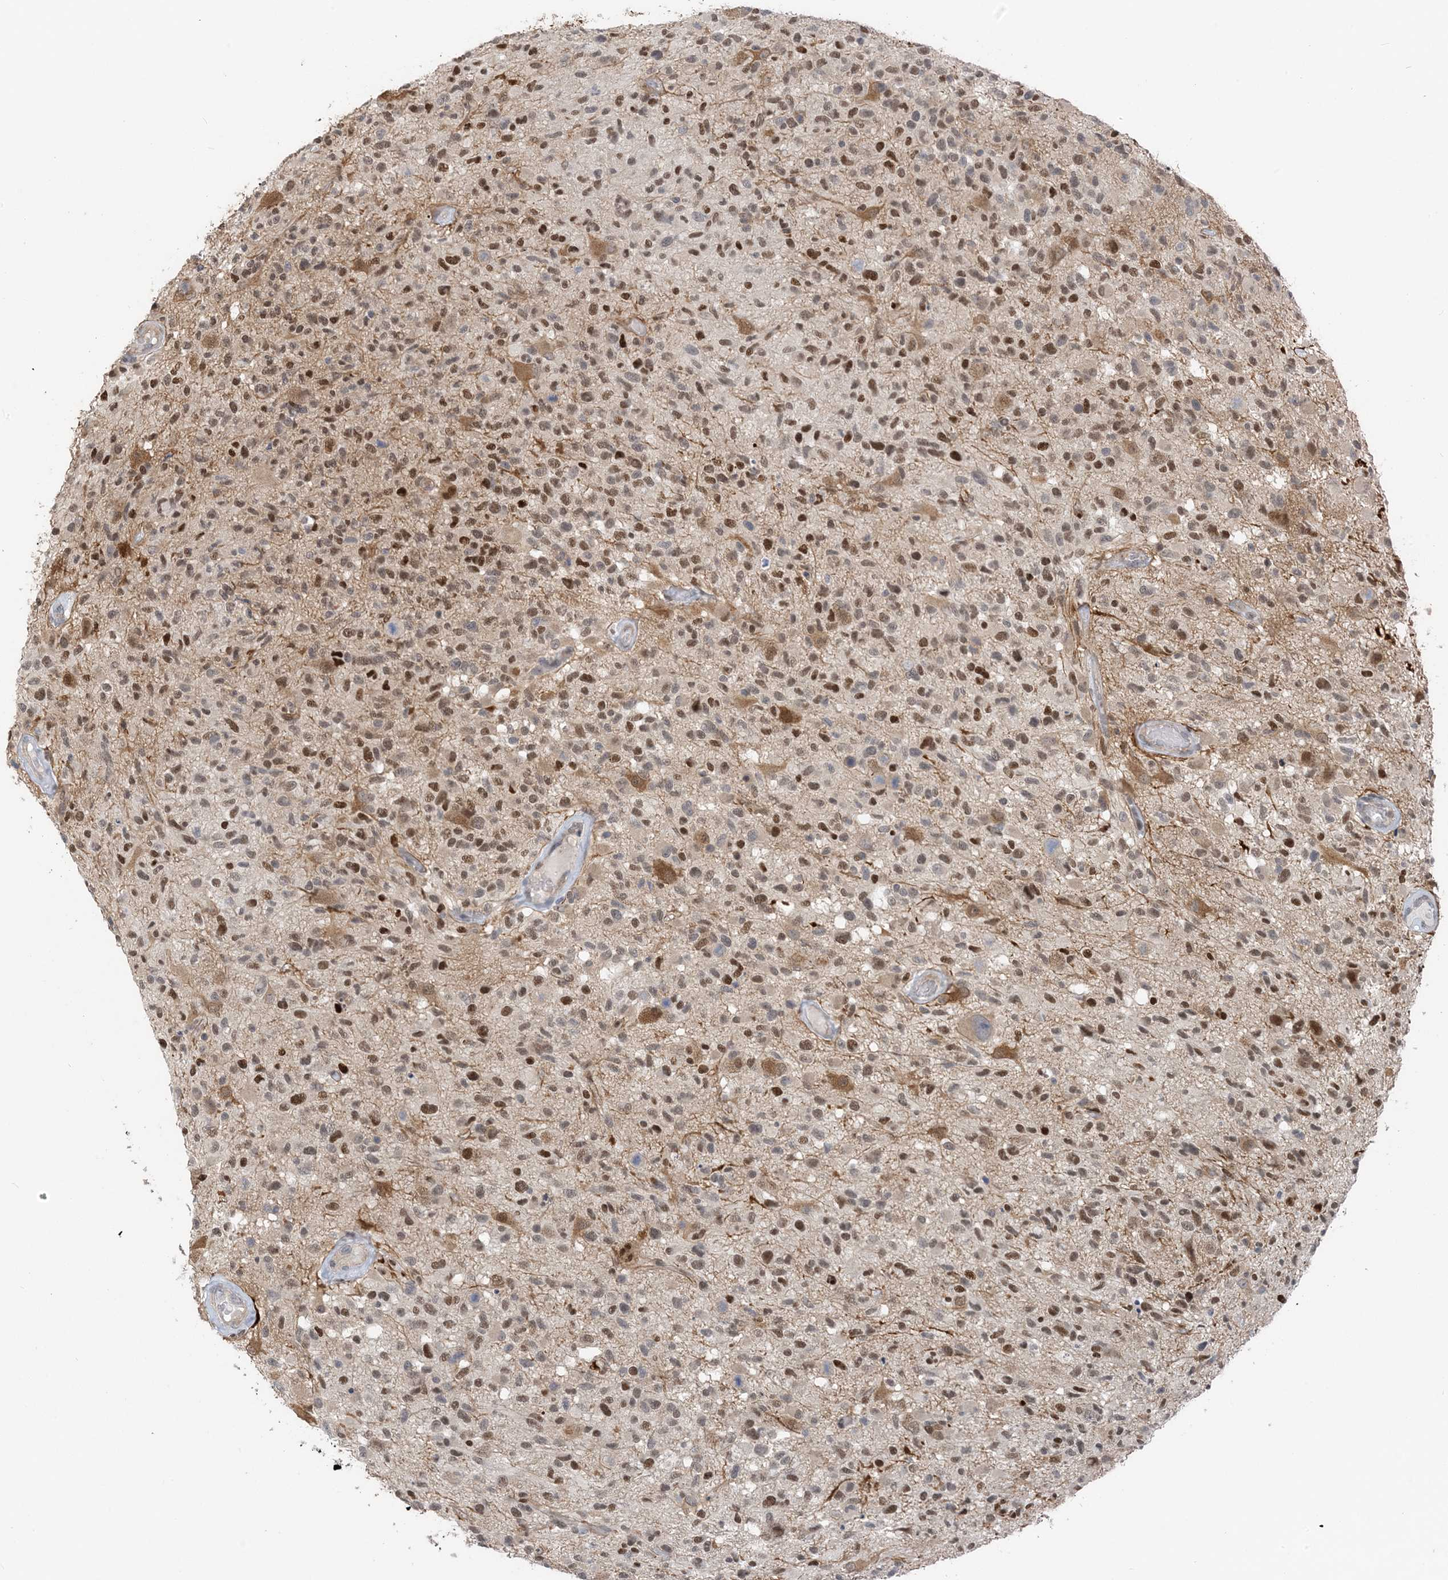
{"staining": {"intensity": "moderate", "quantity": ">75%", "location": "nuclear"}, "tissue": "glioma", "cell_type": "Tumor cells", "image_type": "cancer", "snomed": [{"axis": "morphology", "description": "Glioma, malignant, High grade"}, {"axis": "morphology", "description": "Glioblastoma, NOS"}, {"axis": "topography", "description": "Brain"}], "caption": "A high-resolution photomicrograph shows immunohistochemistry staining of glioma, which demonstrates moderate nuclear expression in approximately >75% of tumor cells.", "gene": "ZC3H12A", "patient": {"sex": "male", "age": 60}}